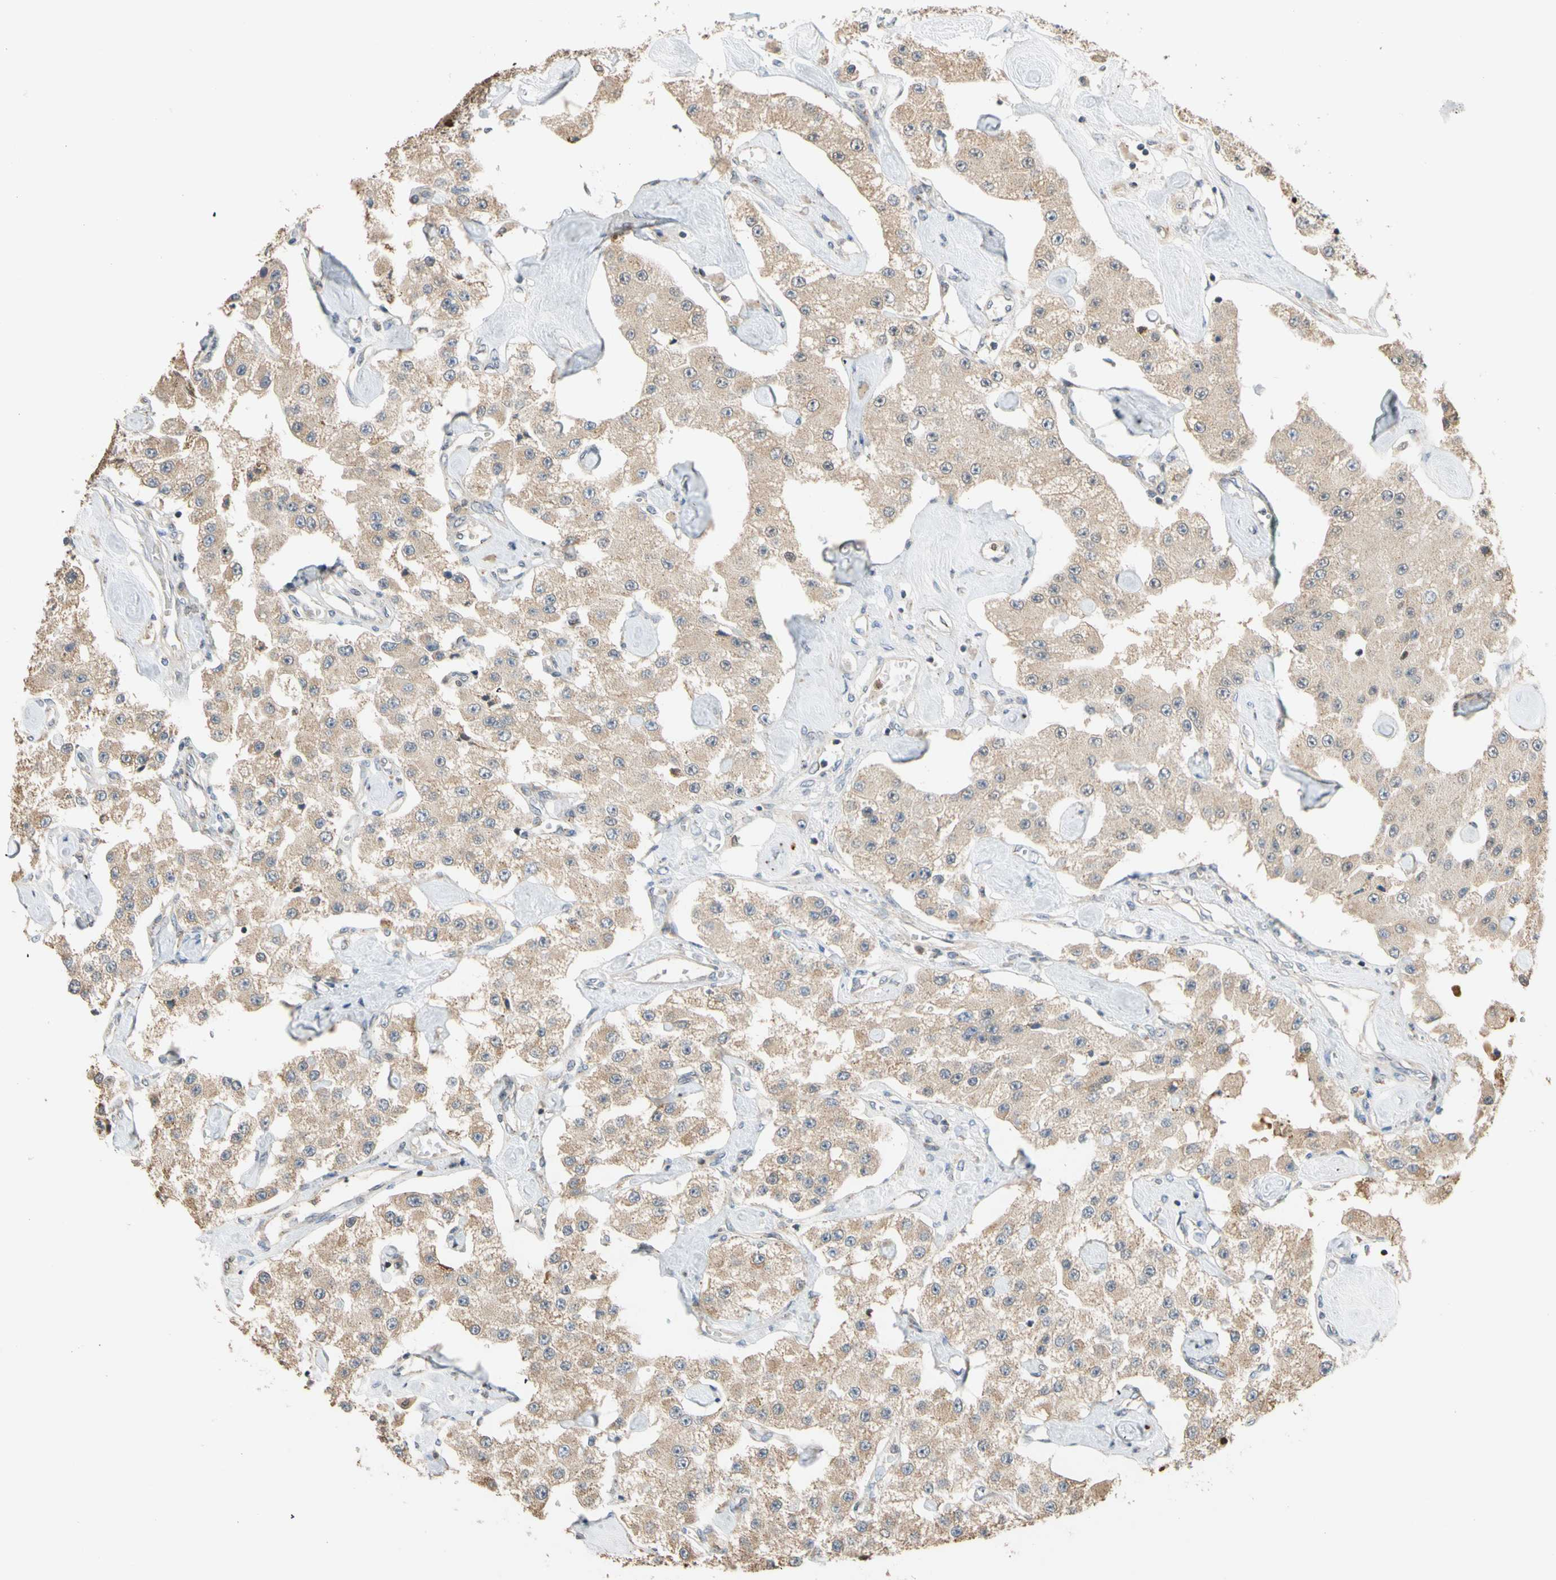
{"staining": {"intensity": "weak", "quantity": ">75%", "location": "cytoplasmic/membranous"}, "tissue": "carcinoid", "cell_type": "Tumor cells", "image_type": "cancer", "snomed": [{"axis": "morphology", "description": "Carcinoid, malignant, NOS"}, {"axis": "topography", "description": "Pancreas"}], "caption": "Immunohistochemical staining of carcinoid displays low levels of weak cytoplasmic/membranous expression in approximately >75% of tumor cells.", "gene": "IP6K2", "patient": {"sex": "male", "age": 41}}